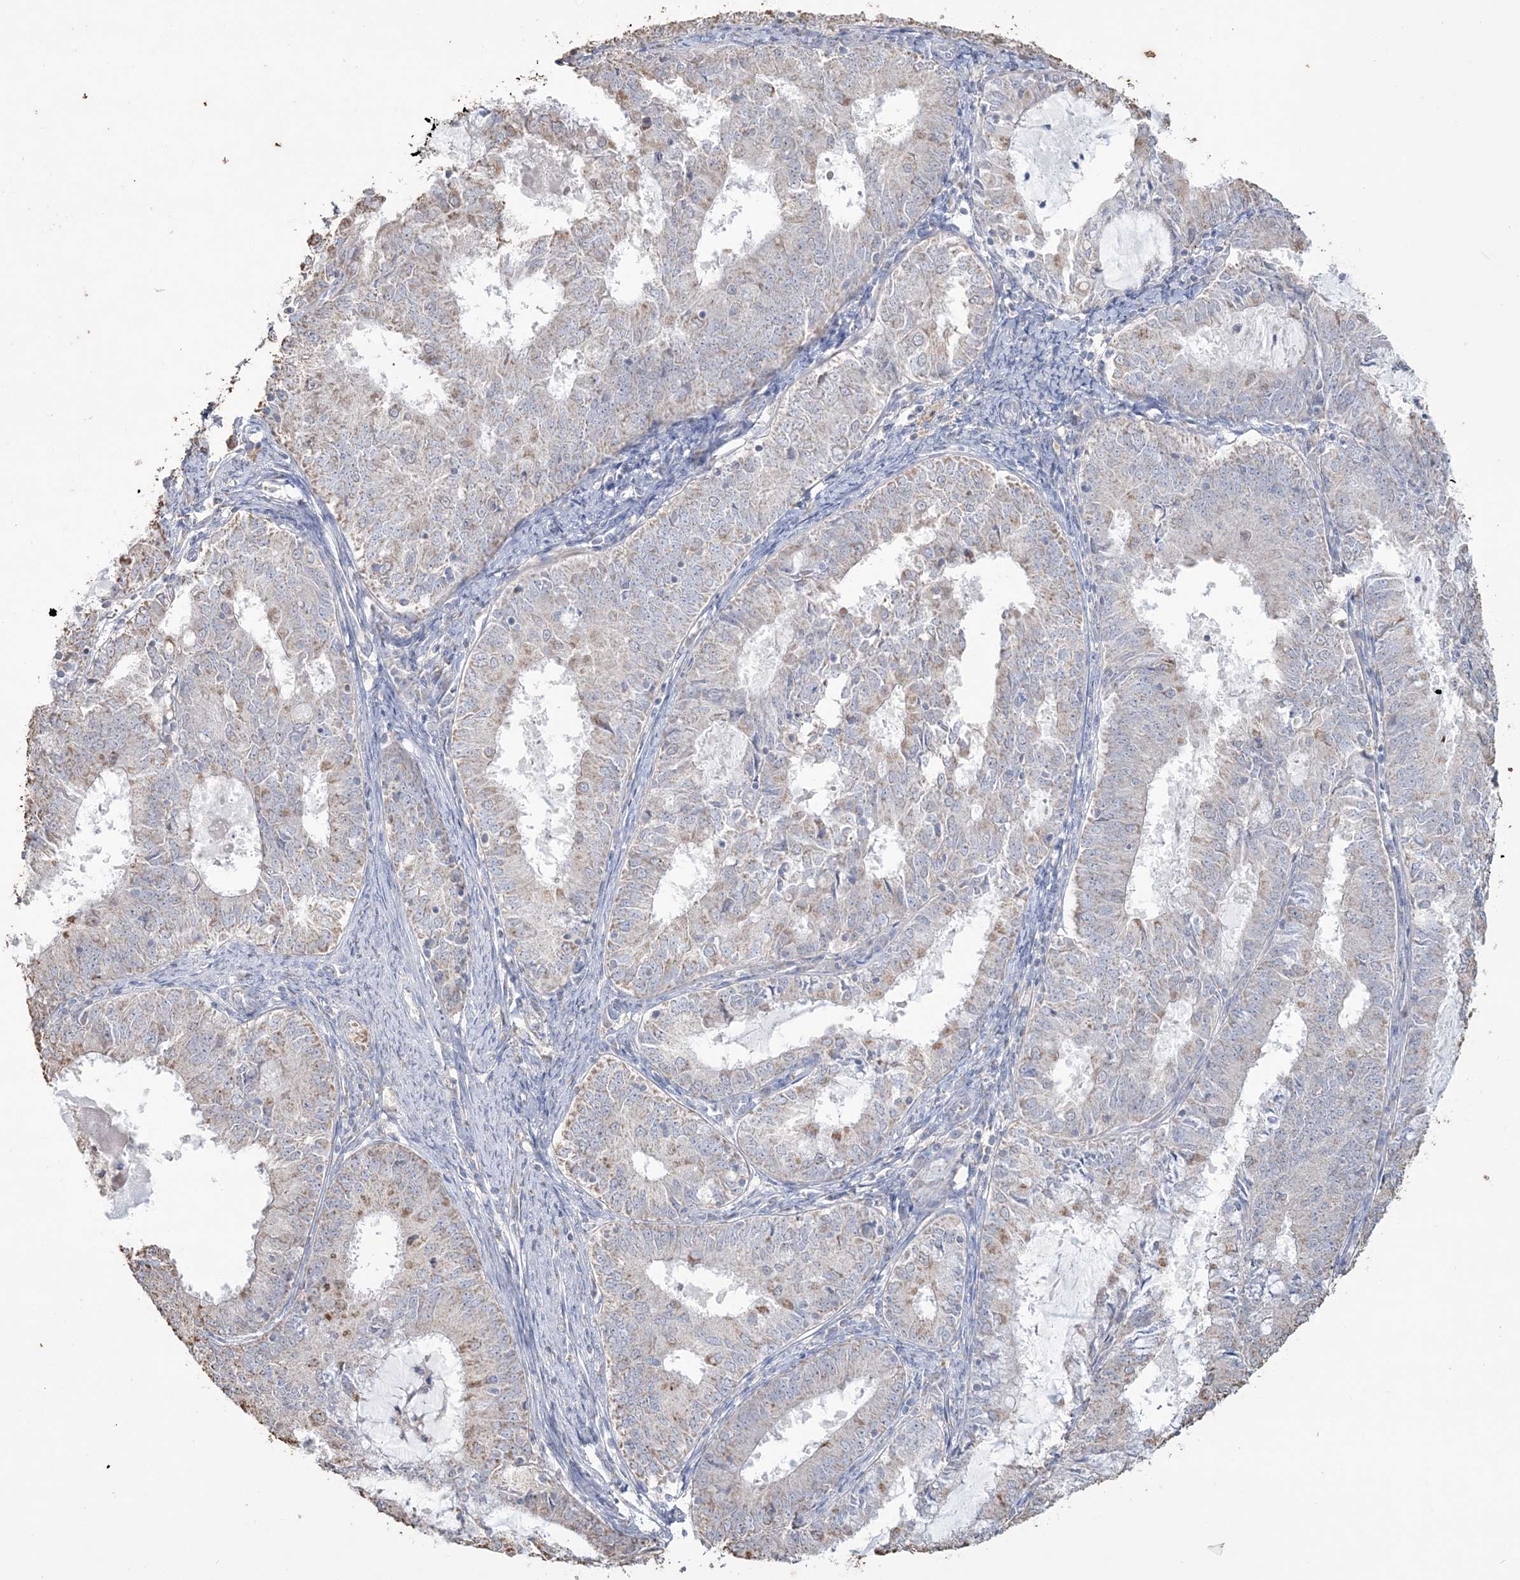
{"staining": {"intensity": "moderate", "quantity": "<25%", "location": "cytoplasmic/membranous"}, "tissue": "endometrial cancer", "cell_type": "Tumor cells", "image_type": "cancer", "snomed": [{"axis": "morphology", "description": "Adenocarcinoma, NOS"}, {"axis": "topography", "description": "Endometrium"}], "caption": "Immunohistochemistry histopathology image of neoplastic tissue: endometrial adenocarcinoma stained using immunohistochemistry shows low levels of moderate protein expression localized specifically in the cytoplasmic/membranous of tumor cells, appearing as a cytoplasmic/membranous brown color.", "gene": "SFMBT2", "patient": {"sex": "female", "age": 57}}